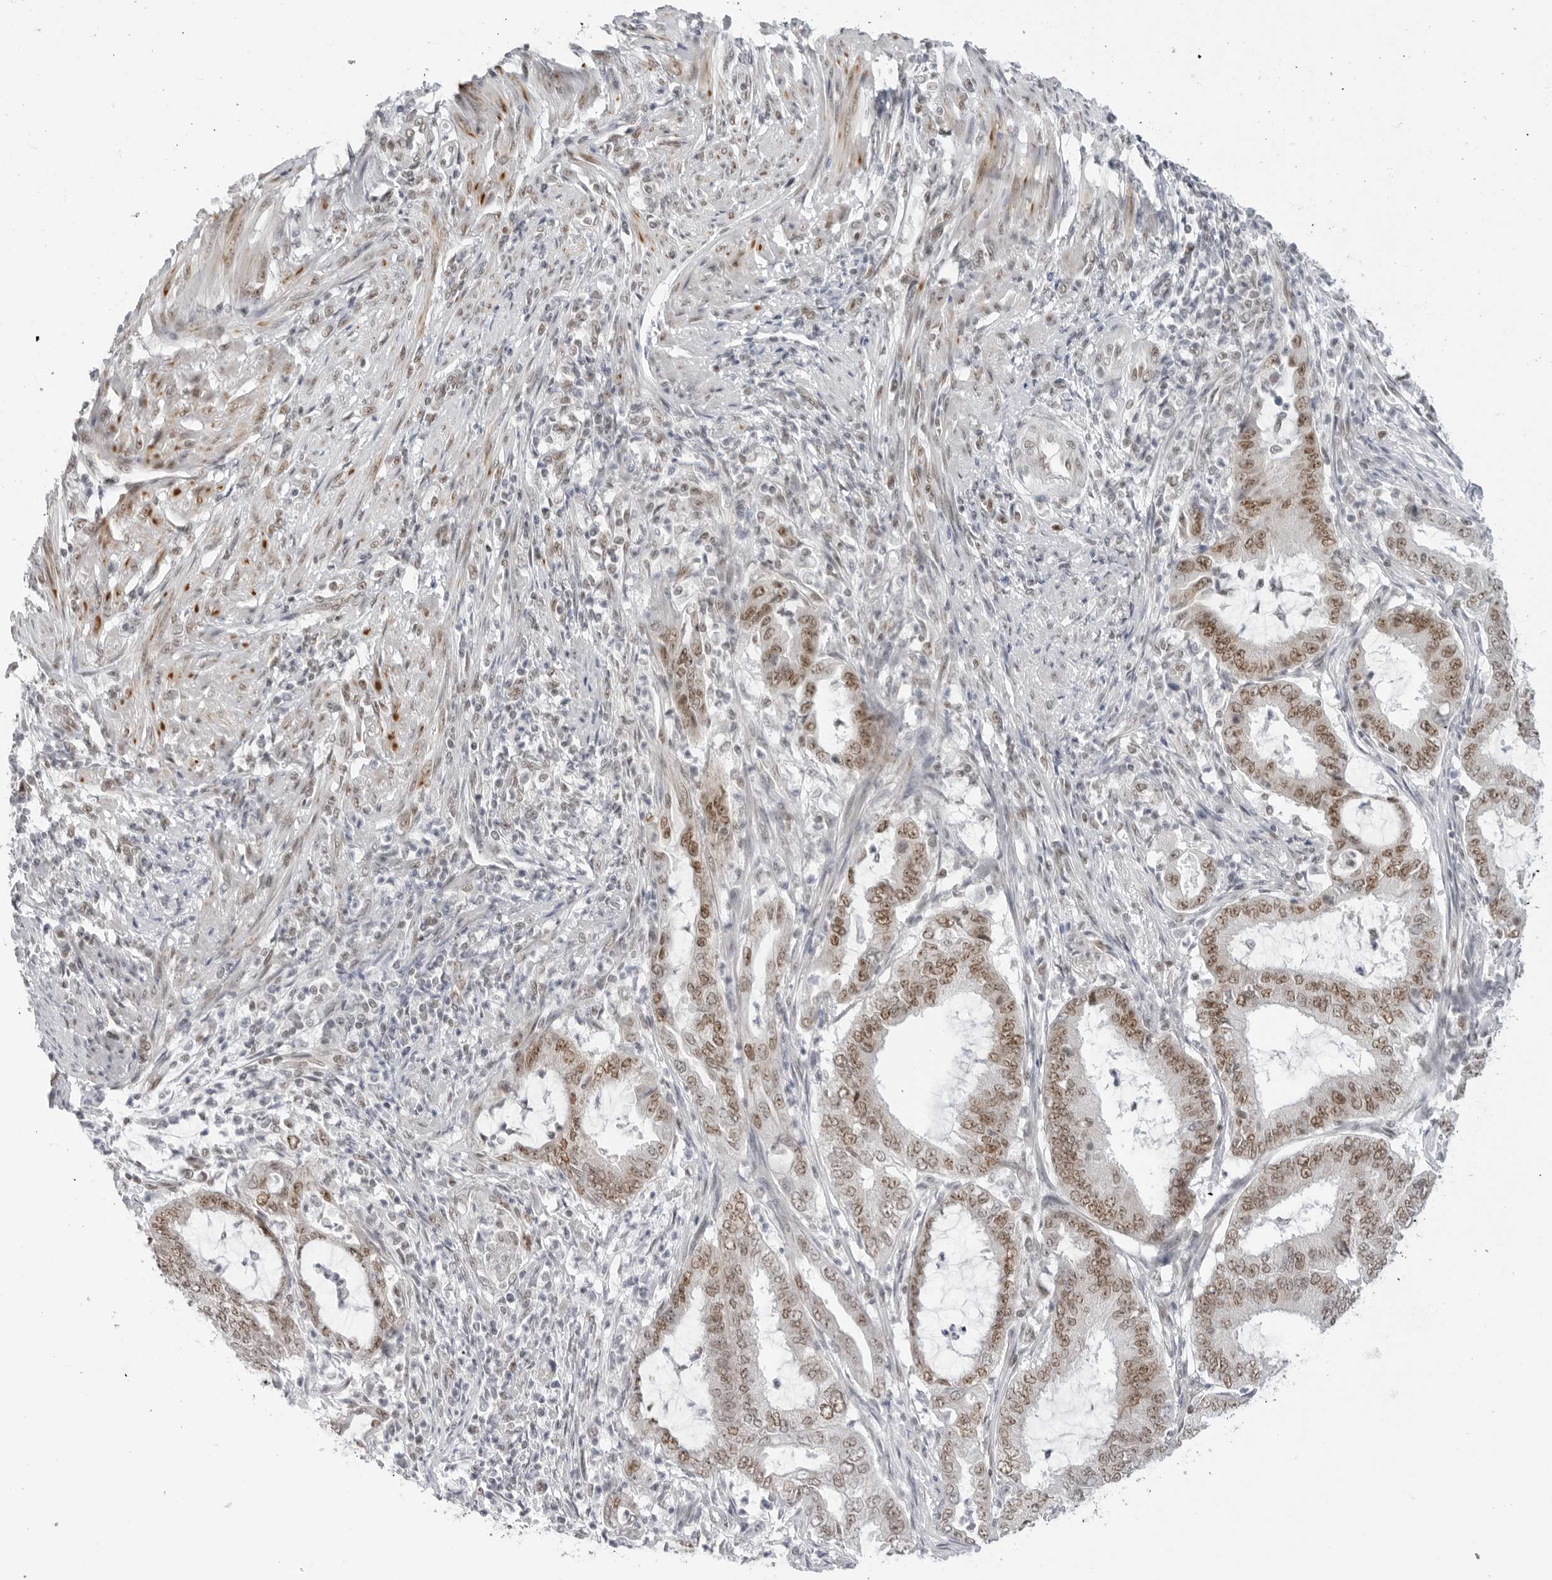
{"staining": {"intensity": "moderate", "quantity": ">75%", "location": "nuclear"}, "tissue": "endometrial cancer", "cell_type": "Tumor cells", "image_type": "cancer", "snomed": [{"axis": "morphology", "description": "Adenocarcinoma, NOS"}, {"axis": "topography", "description": "Endometrium"}], "caption": "DAB (3,3'-diaminobenzidine) immunohistochemical staining of human endometrial adenocarcinoma shows moderate nuclear protein expression in about >75% of tumor cells. The protein of interest is stained brown, and the nuclei are stained in blue (DAB IHC with brightfield microscopy, high magnification).", "gene": "FOXK2", "patient": {"sex": "female", "age": 51}}